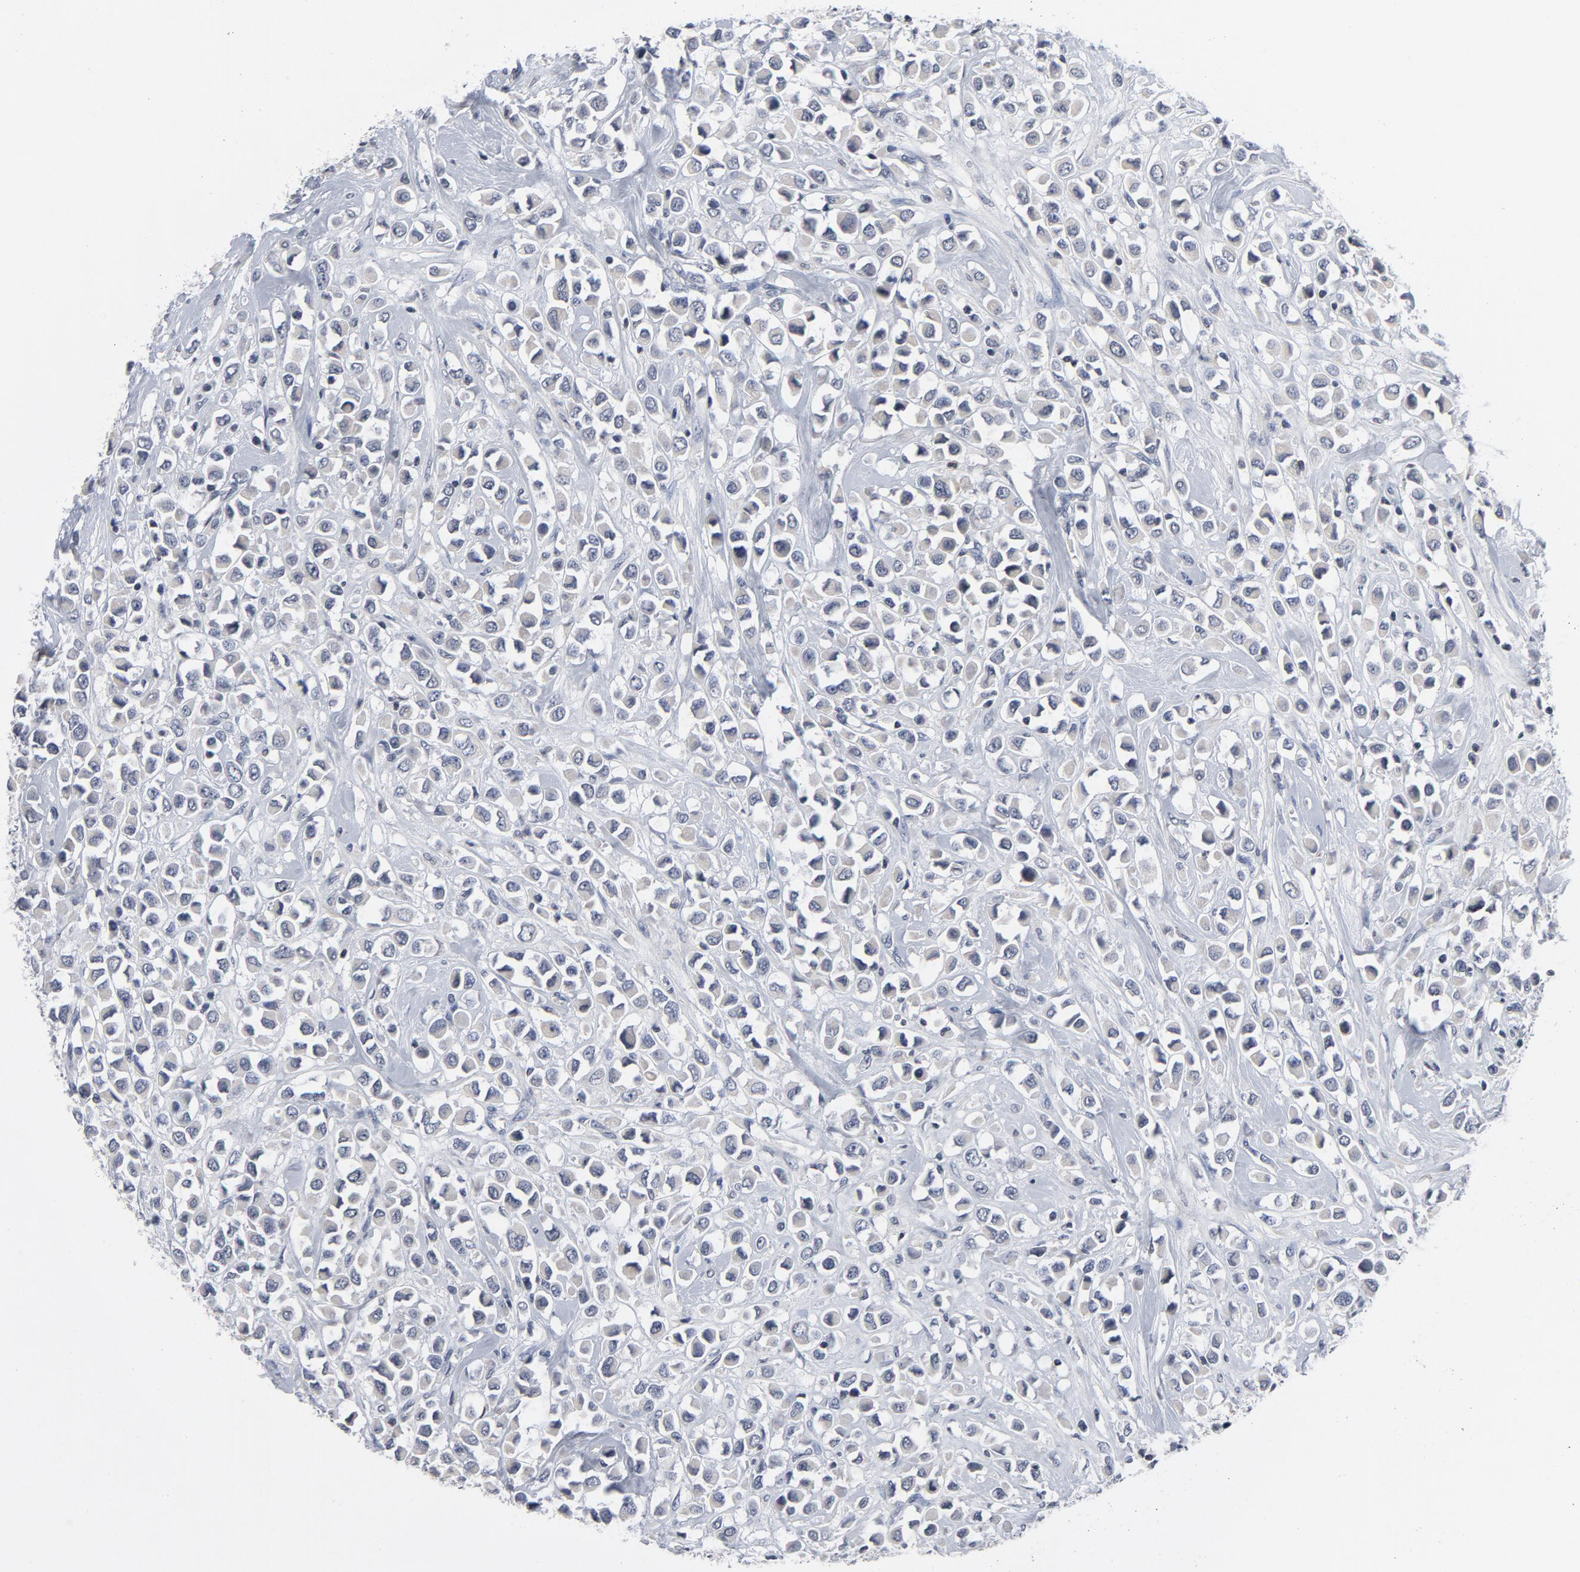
{"staining": {"intensity": "negative", "quantity": "none", "location": "none"}, "tissue": "breast cancer", "cell_type": "Tumor cells", "image_type": "cancer", "snomed": [{"axis": "morphology", "description": "Duct carcinoma"}, {"axis": "topography", "description": "Breast"}], "caption": "A photomicrograph of breast infiltrating ductal carcinoma stained for a protein reveals no brown staining in tumor cells.", "gene": "TCL1A", "patient": {"sex": "female", "age": 61}}